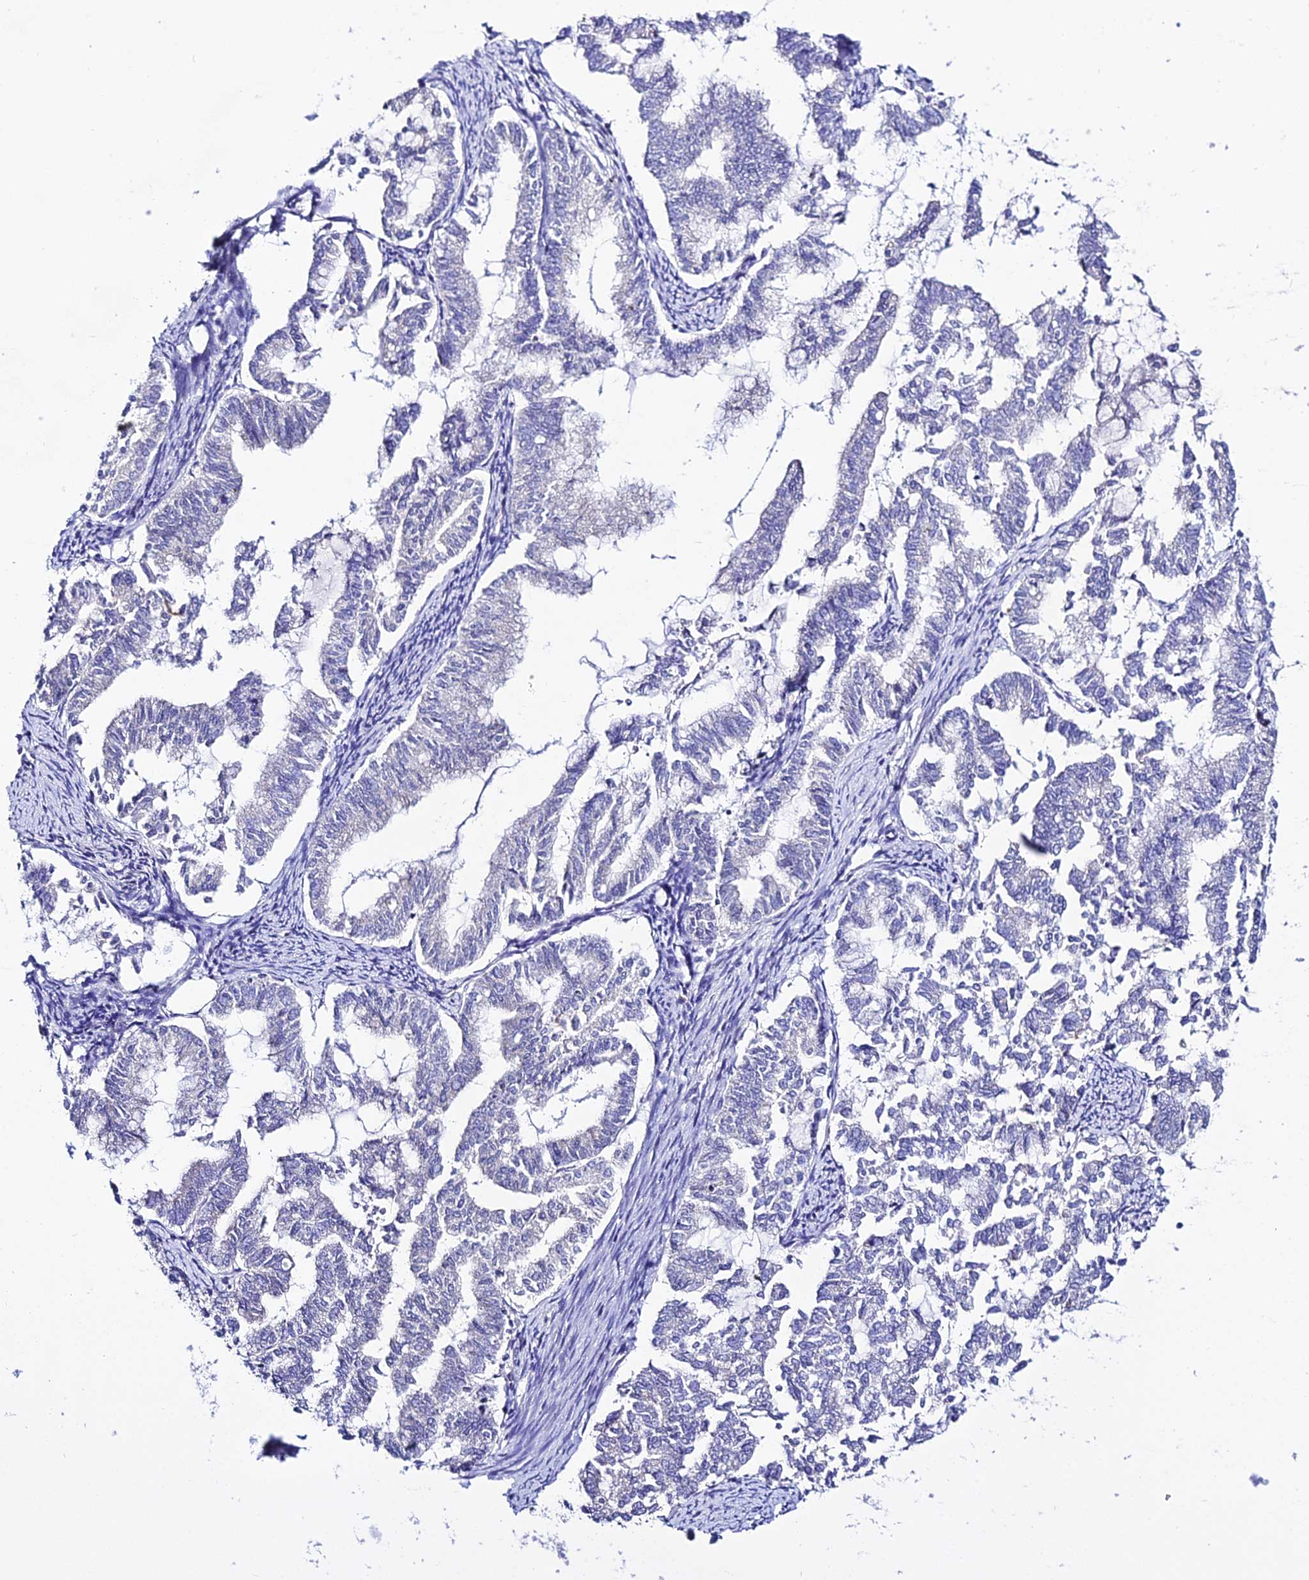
{"staining": {"intensity": "negative", "quantity": "none", "location": "none"}, "tissue": "endometrial cancer", "cell_type": "Tumor cells", "image_type": "cancer", "snomed": [{"axis": "morphology", "description": "Adenocarcinoma, NOS"}, {"axis": "topography", "description": "Endometrium"}], "caption": "A photomicrograph of human endometrial adenocarcinoma is negative for staining in tumor cells.", "gene": "ATG16L2", "patient": {"sex": "female", "age": 79}}